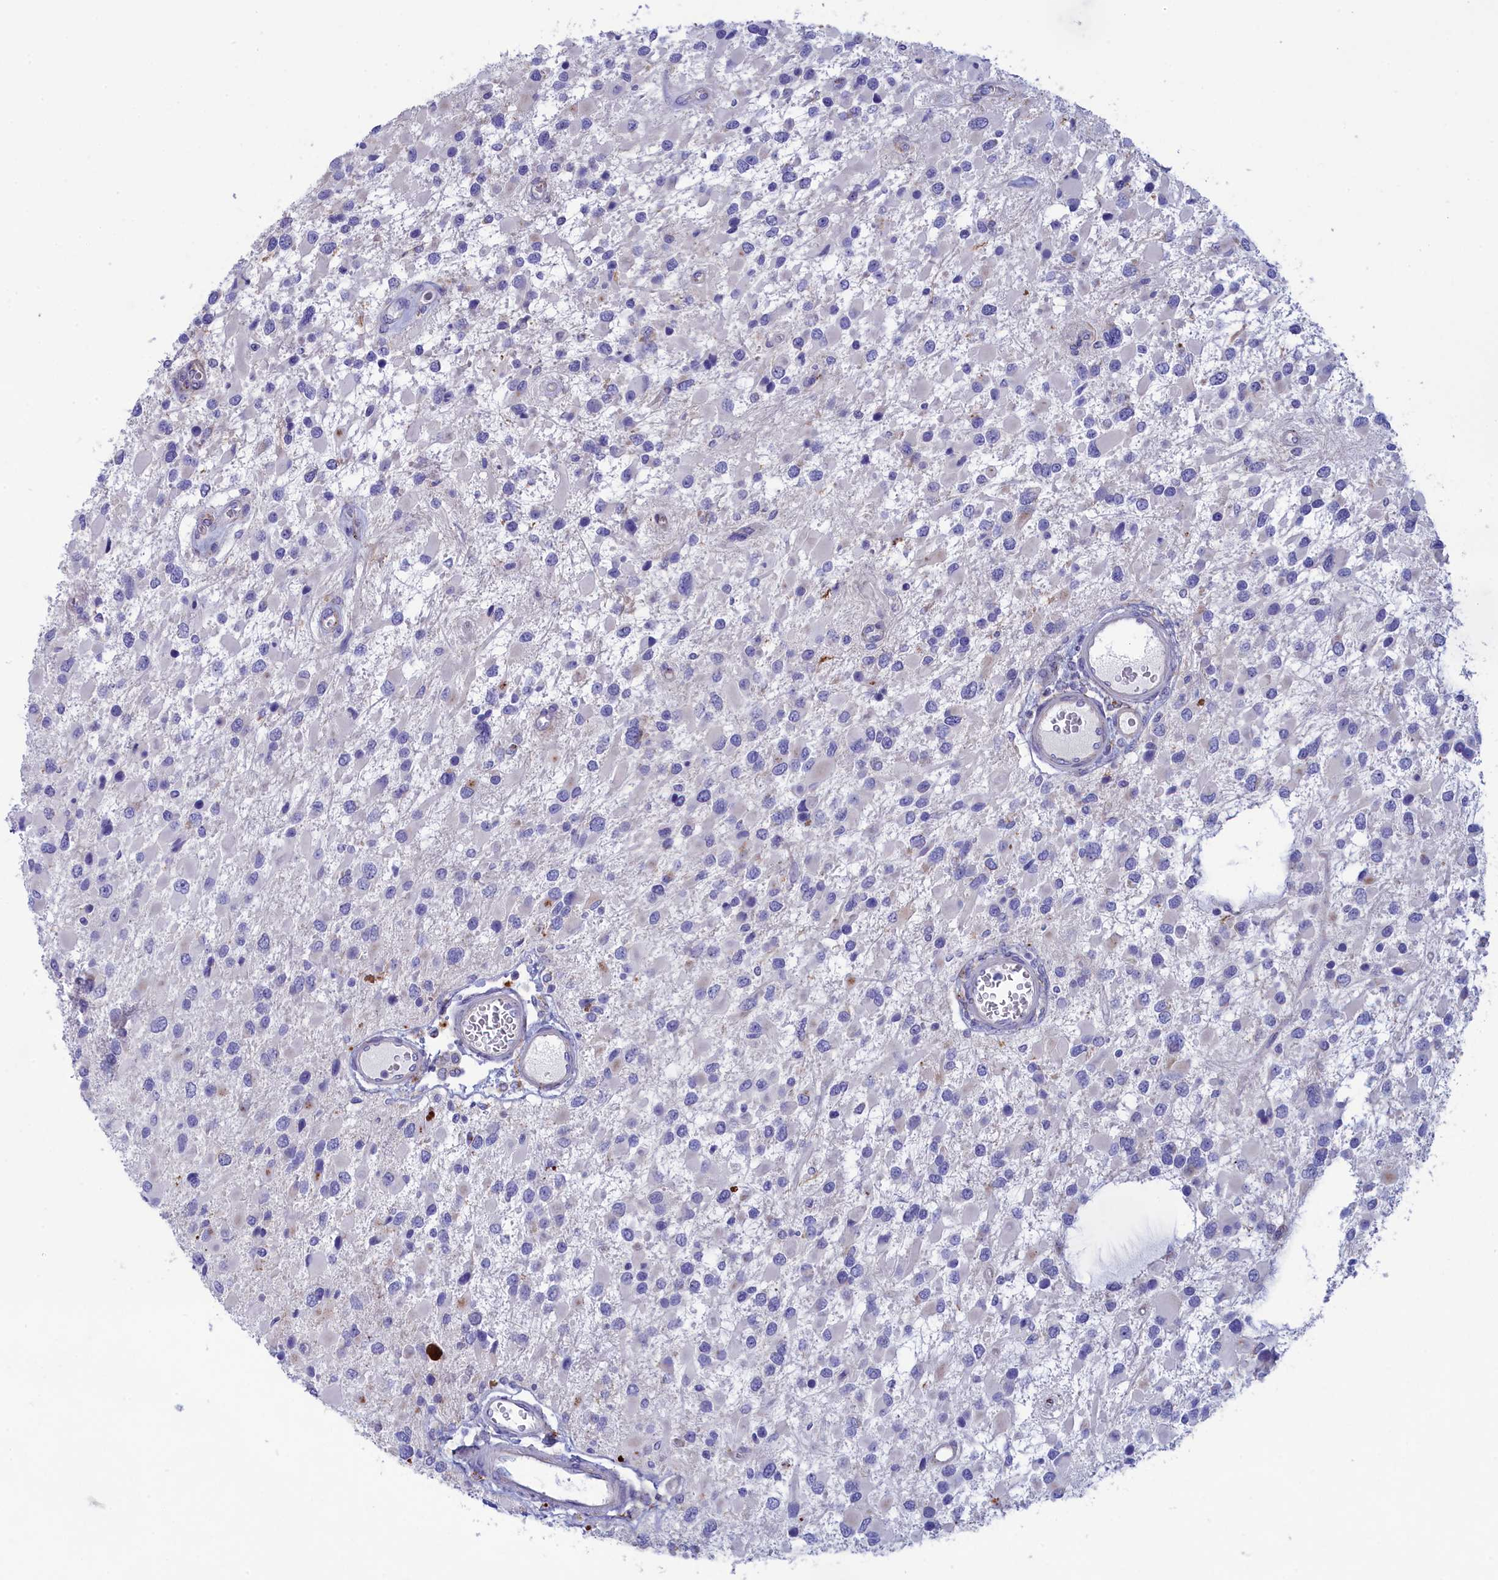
{"staining": {"intensity": "negative", "quantity": "none", "location": "none"}, "tissue": "glioma", "cell_type": "Tumor cells", "image_type": "cancer", "snomed": [{"axis": "morphology", "description": "Glioma, malignant, High grade"}, {"axis": "topography", "description": "Brain"}], "caption": "This is a micrograph of immunohistochemistry staining of glioma, which shows no positivity in tumor cells.", "gene": "WDR6", "patient": {"sex": "male", "age": 53}}